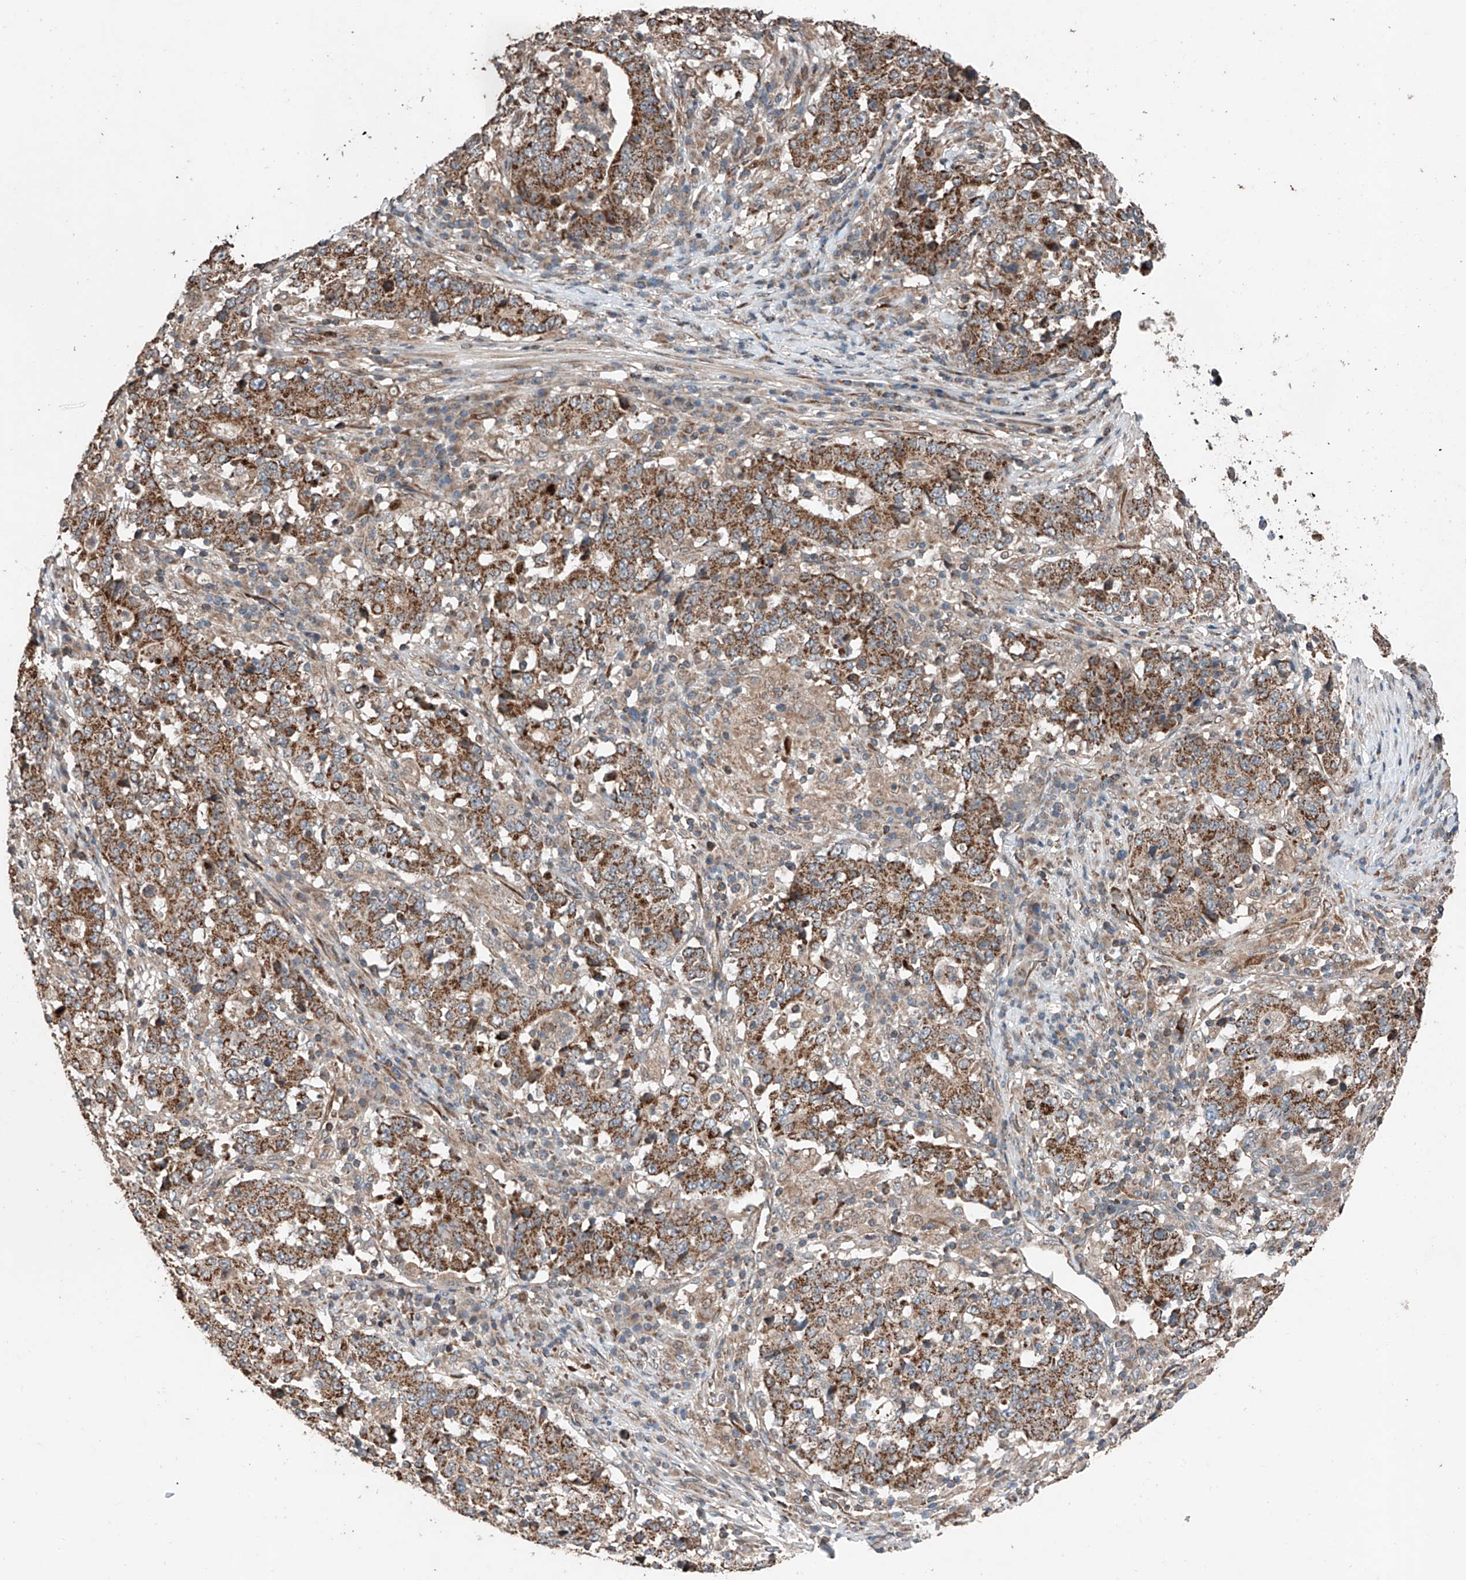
{"staining": {"intensity": "strong", "quantity": ">75%", "location": "cytoplasmic/membranous"}, "tissue": "stomach cancer", "cell_type": "Tumor cells", "image_type": "cancer", "snomed": [{"axis": "morphology", "description": "Adenocarcinoma, NOS"}, {"axis": "topography", "description": "Stomach"}], "caption": "Immunohistochemistry histopathology image of neoplastic tissue: human stomach adenocarcinoma stained using immunohistochemistry (IHC) shows high levels of strong protein expression localized specifically in the cytoplasmic/membranous of tumor cells, appearing as a cytoplasmic/membranous brown color.", "gene": "AP4B1", "patient": {"sex": "male", "age": 59}}